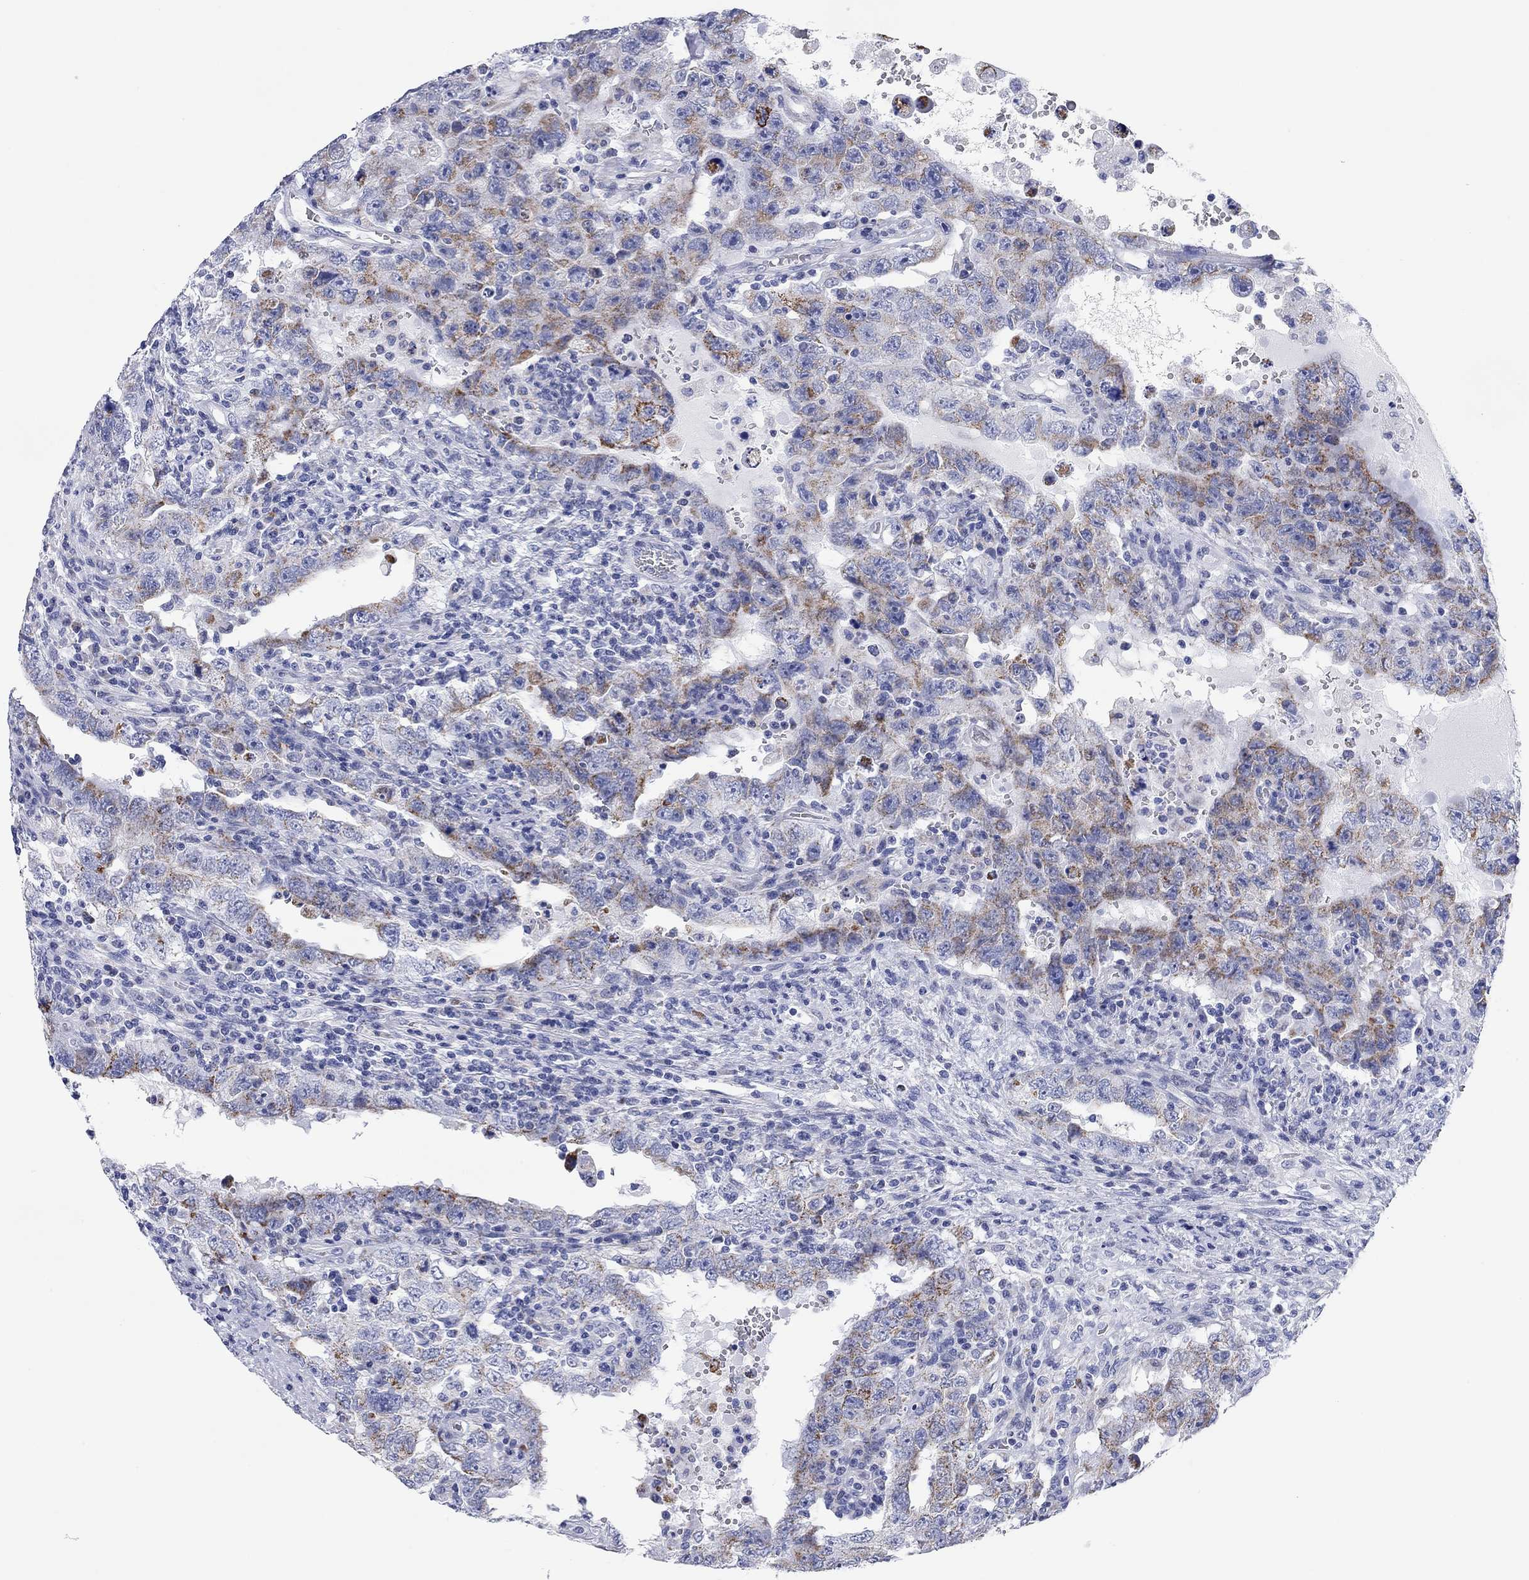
{"staining": {"intensity": "moderate", "quantity": "25%-75%", "location": "cytoplasmic/membranous"}, "tissue": "testis cancer", "cell_type": "Tumor cells", "image_type": "cancer", "snomed": [{"axis": "morphology", "description": "Carcinoma, Embryonal, NOS"}, {"axis": "topography", "description": "Testis"}], "caption": "Immunohistochemical staining of testis embryonal carcinoma reveals medium levels of moderate cytoplasmic/membranous positivity in about 25%-75% of tumor cells. (DAB IHC, brown staining for protein, blue staining for nuclei).", "gene": "CHI3L2", "patient": {"sex": "male", "age": 26}}